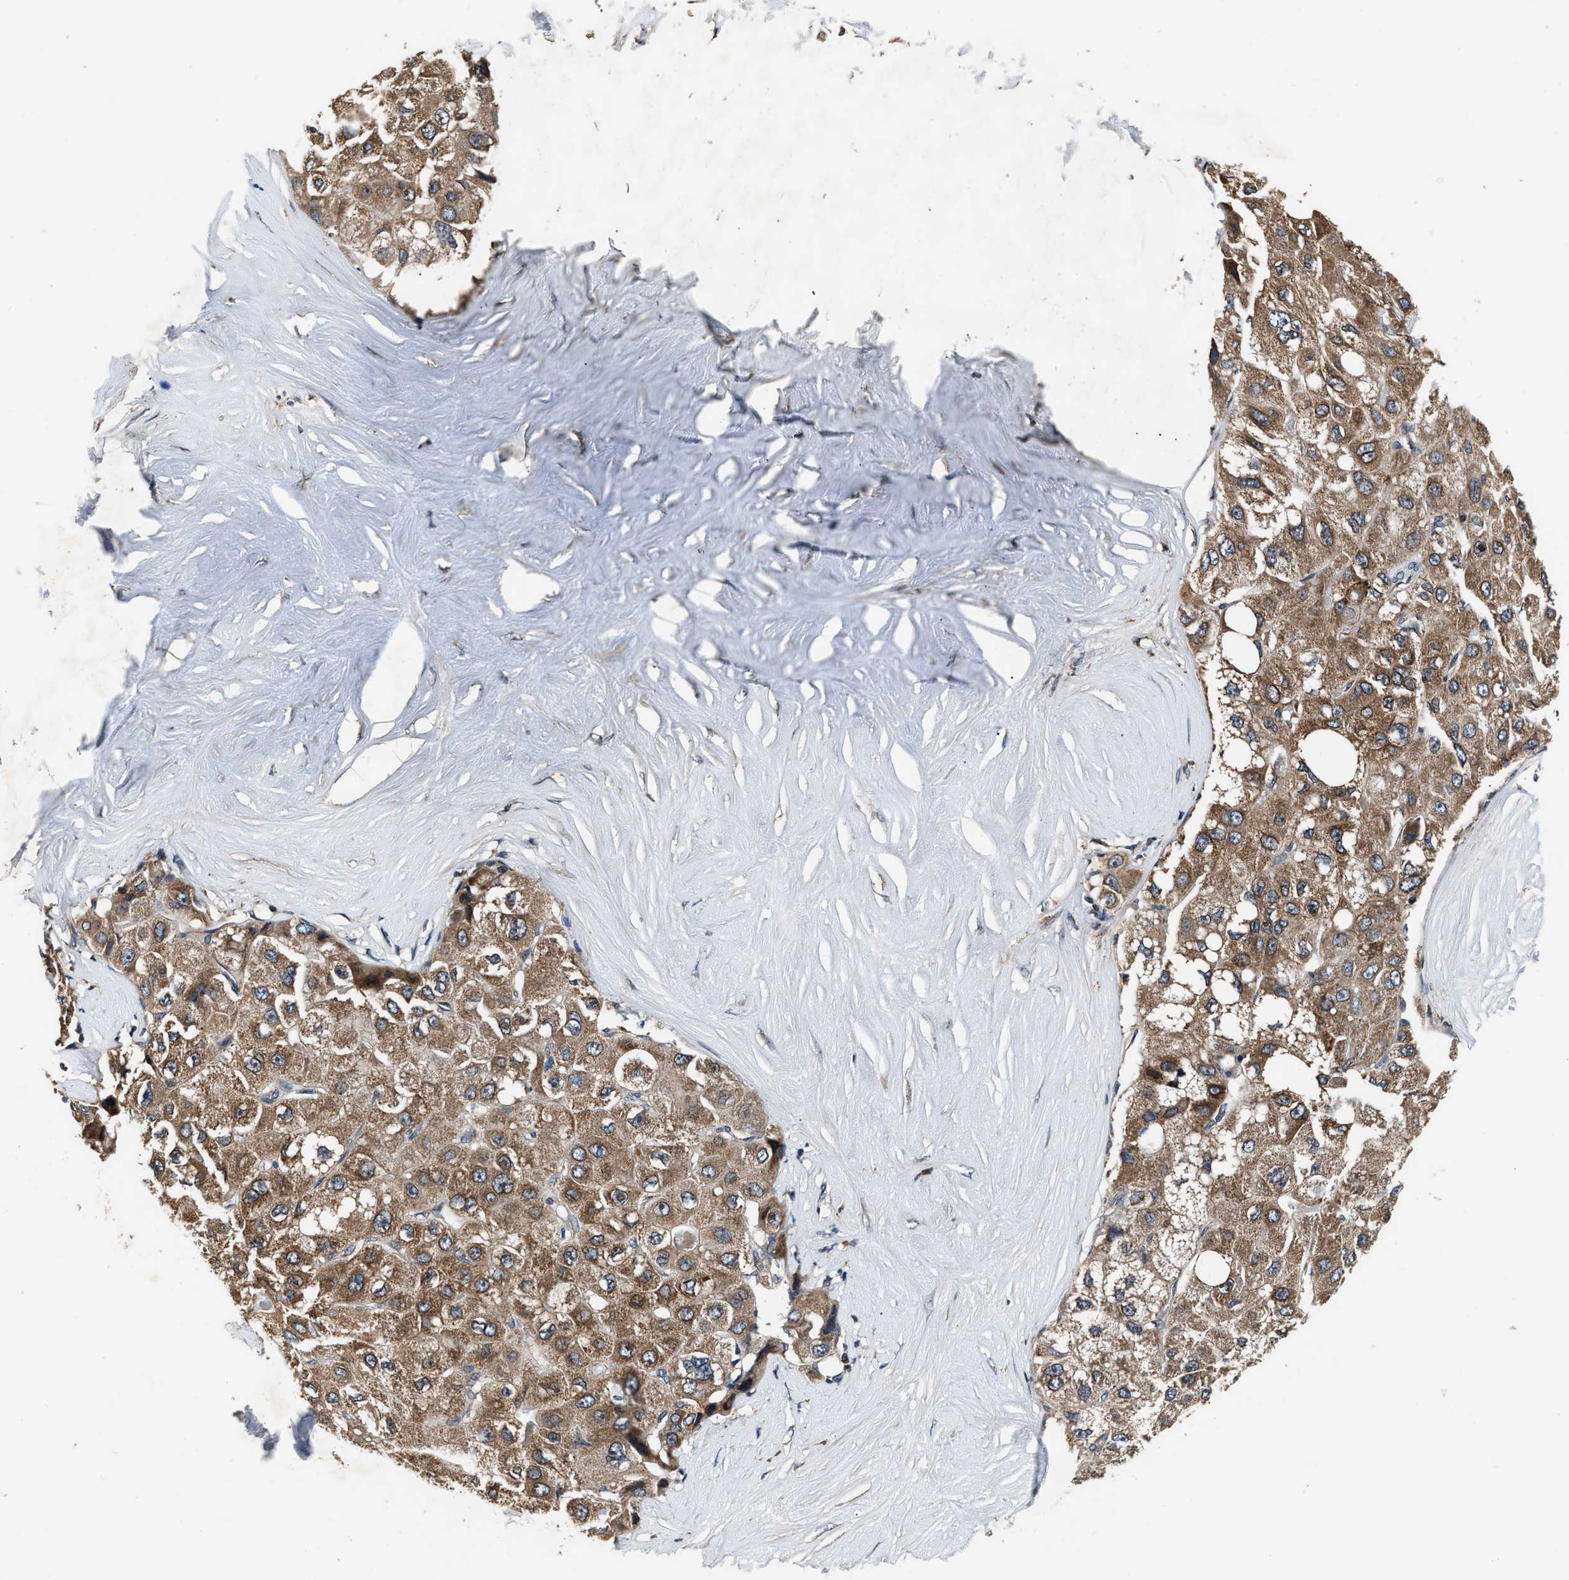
{"staining": {"intensity": "moderate", "quantity": ">75%", "location": "cytoplasmic/membranous"}, "tissue": "liver cancer", "cell_type": "Tumor cells", "image_type": "cancer", "snomed": [{"axis": "morphology", "description": "Carcinoma, Hepatocellular, NOS"}, {"axis": "topography", "description": "Liver"}], "caption": "The image demonstrates immunohistochemical staining of hepatocellular carcinoma (liver). There is moderate cytoplasmic/membranous positivity is seen in about >75% of tumor cells. (IHC, brightfield microscopy, high magnification).", "gene": "TNRC18", "patient": {"sex": "male", "age": 80}}